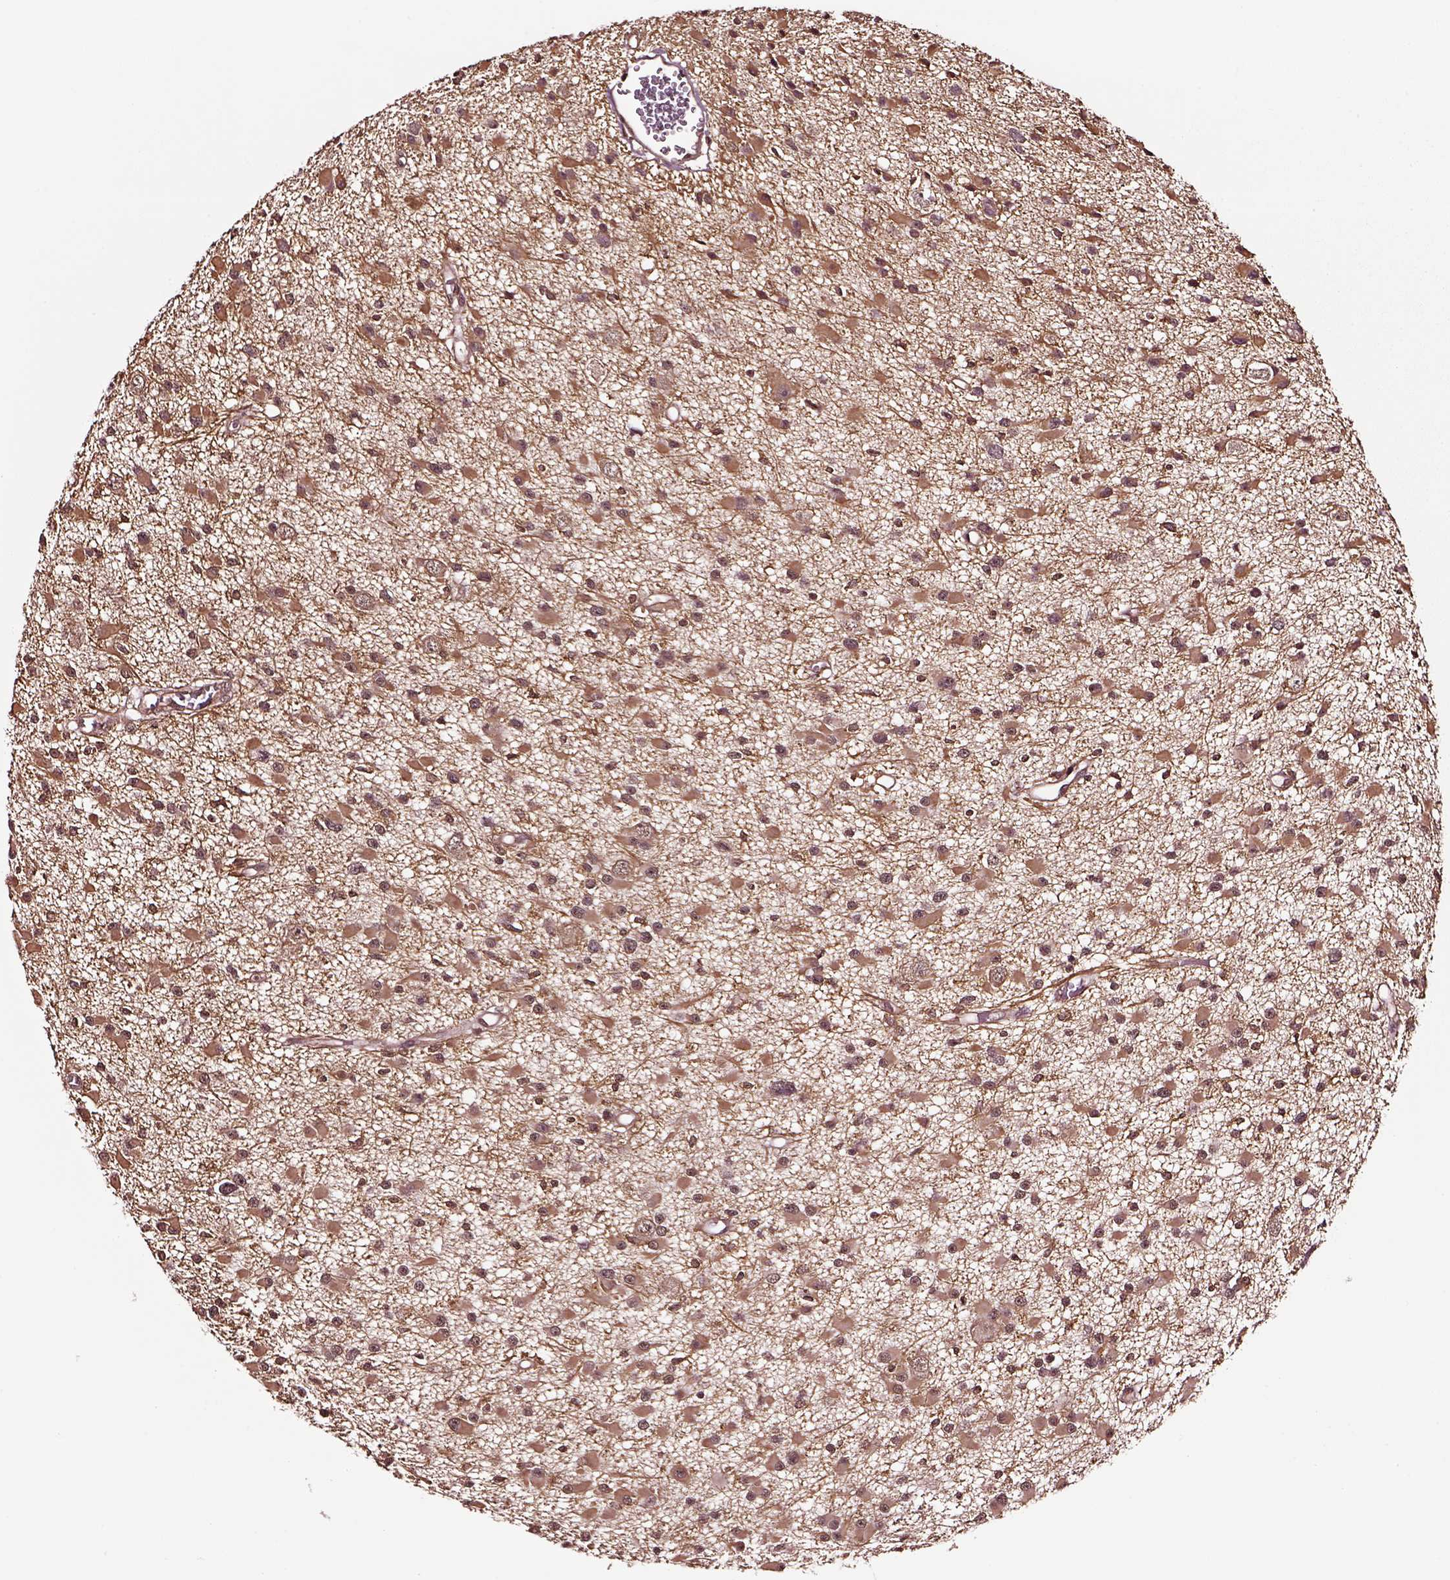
{"staining": {"intensity": "moderate", "quantity": ">75%", "location": "cytoplasmic/membranous"}, "tissue": "glioma", "cell_type": "Tumor cells", "image_type": "cancer", "snomed": [{"axis": "morphology", "description": "Glioma, malignant, High grade"}, {"axis": "topography", "description": "Brain"}], "caption": "Protein staining of glioma tissue exhibits moderate cytoplasmic/membranous expression in approximately >75% of tumor cells.", "gene": "RASSF5", "patient": {"sex": "male", "age": 54}}